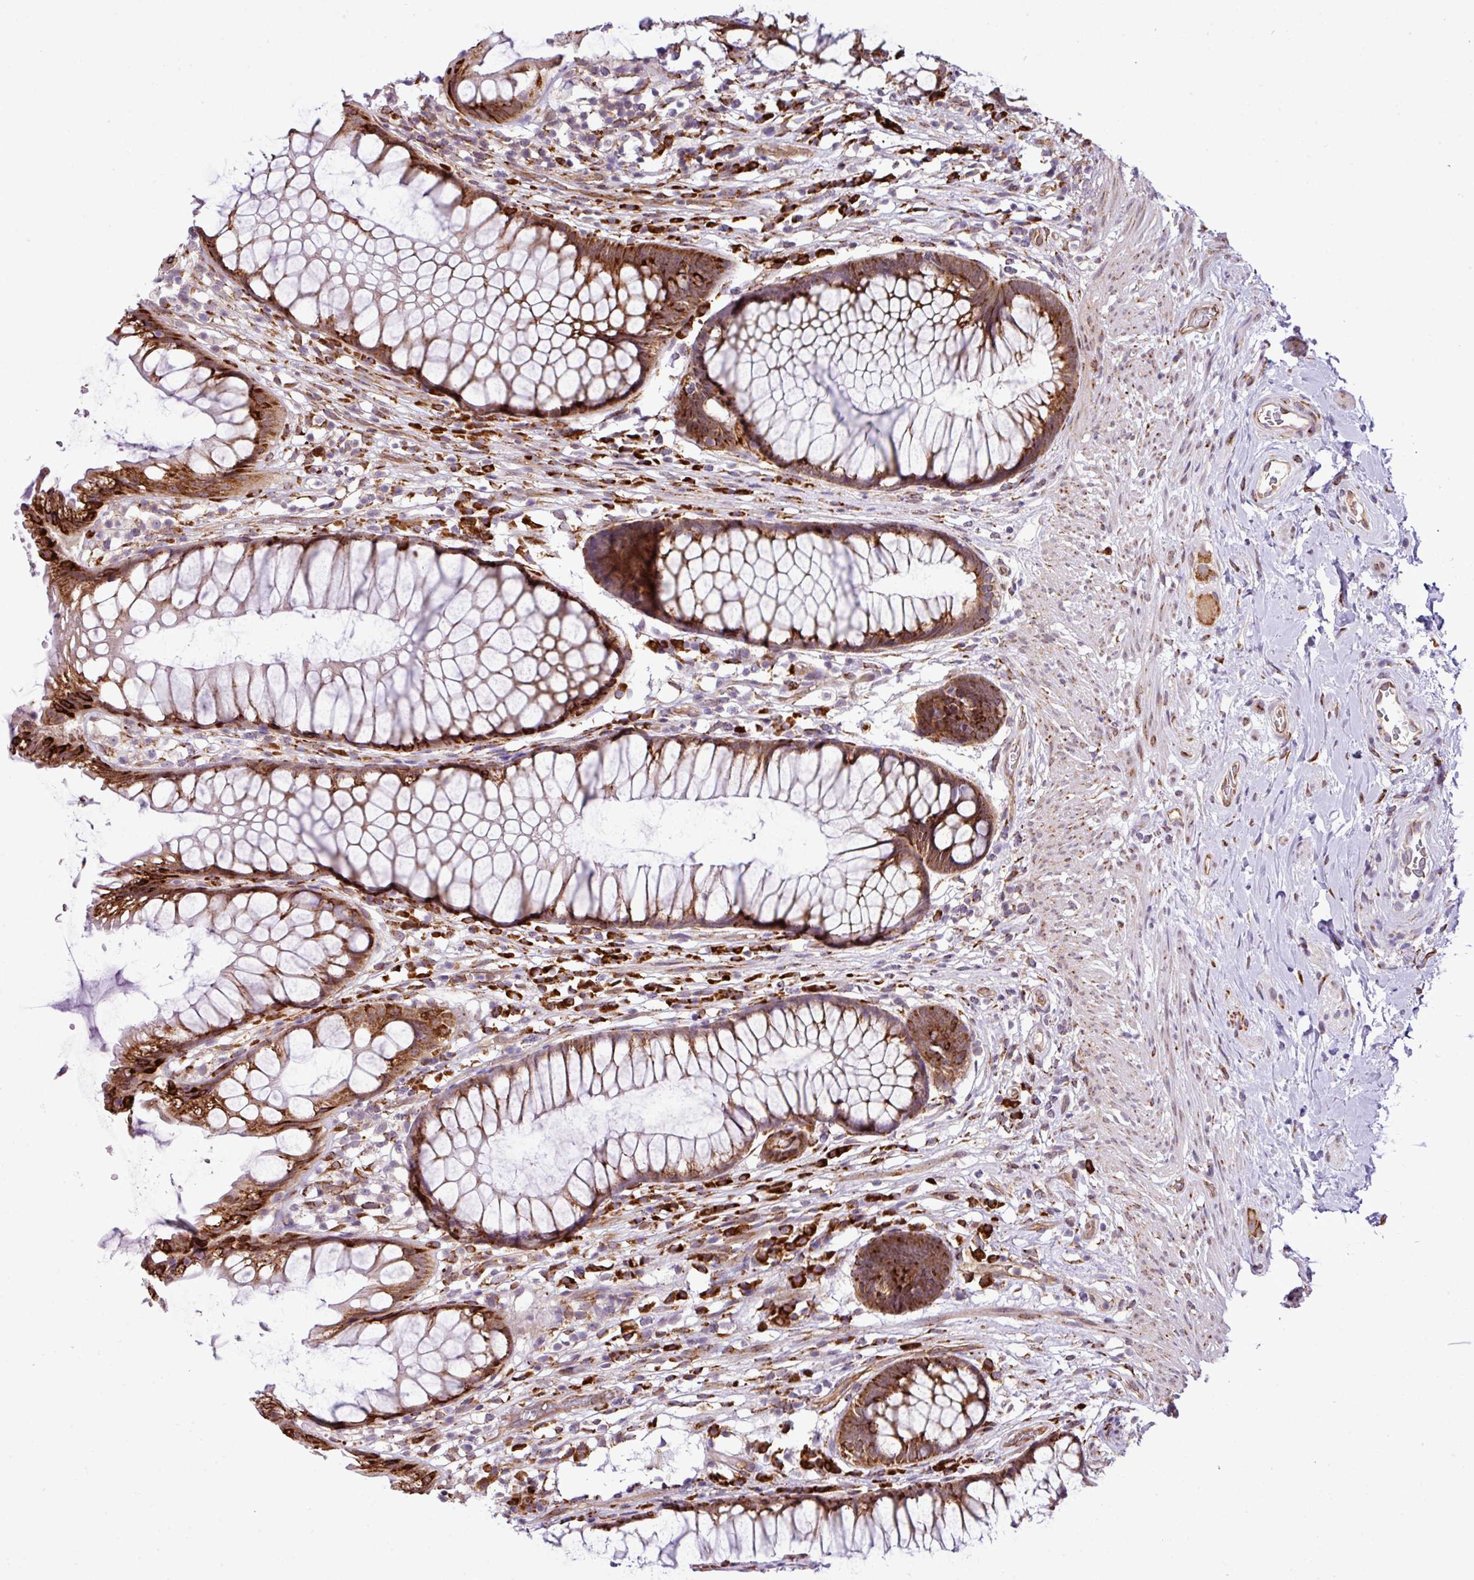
{"staining": {"intensity": "strong", "quantity": ">75%", "location": "cytoplasmic/membranous"}, "tissue": "rectum", "cell_type": "Glandular cells", "image_type": "normal", "snomed": [{"axis": "morphology", "description": "Normal tissue, NOS"}, {"axis": "topography", "description": "Smooth muscle"}, {"axis": "topography", "description": "Rectum"}], "caption": "Protein expression analysis of normal rectum shows strong cytoplasmic/membranous expression in about >75% of glandular cells. The protein of interest is shown in brown color, while the nuclei are stained blue.", "gene": "CFAP97", "patient": {"sex": "male", "age": 53}}